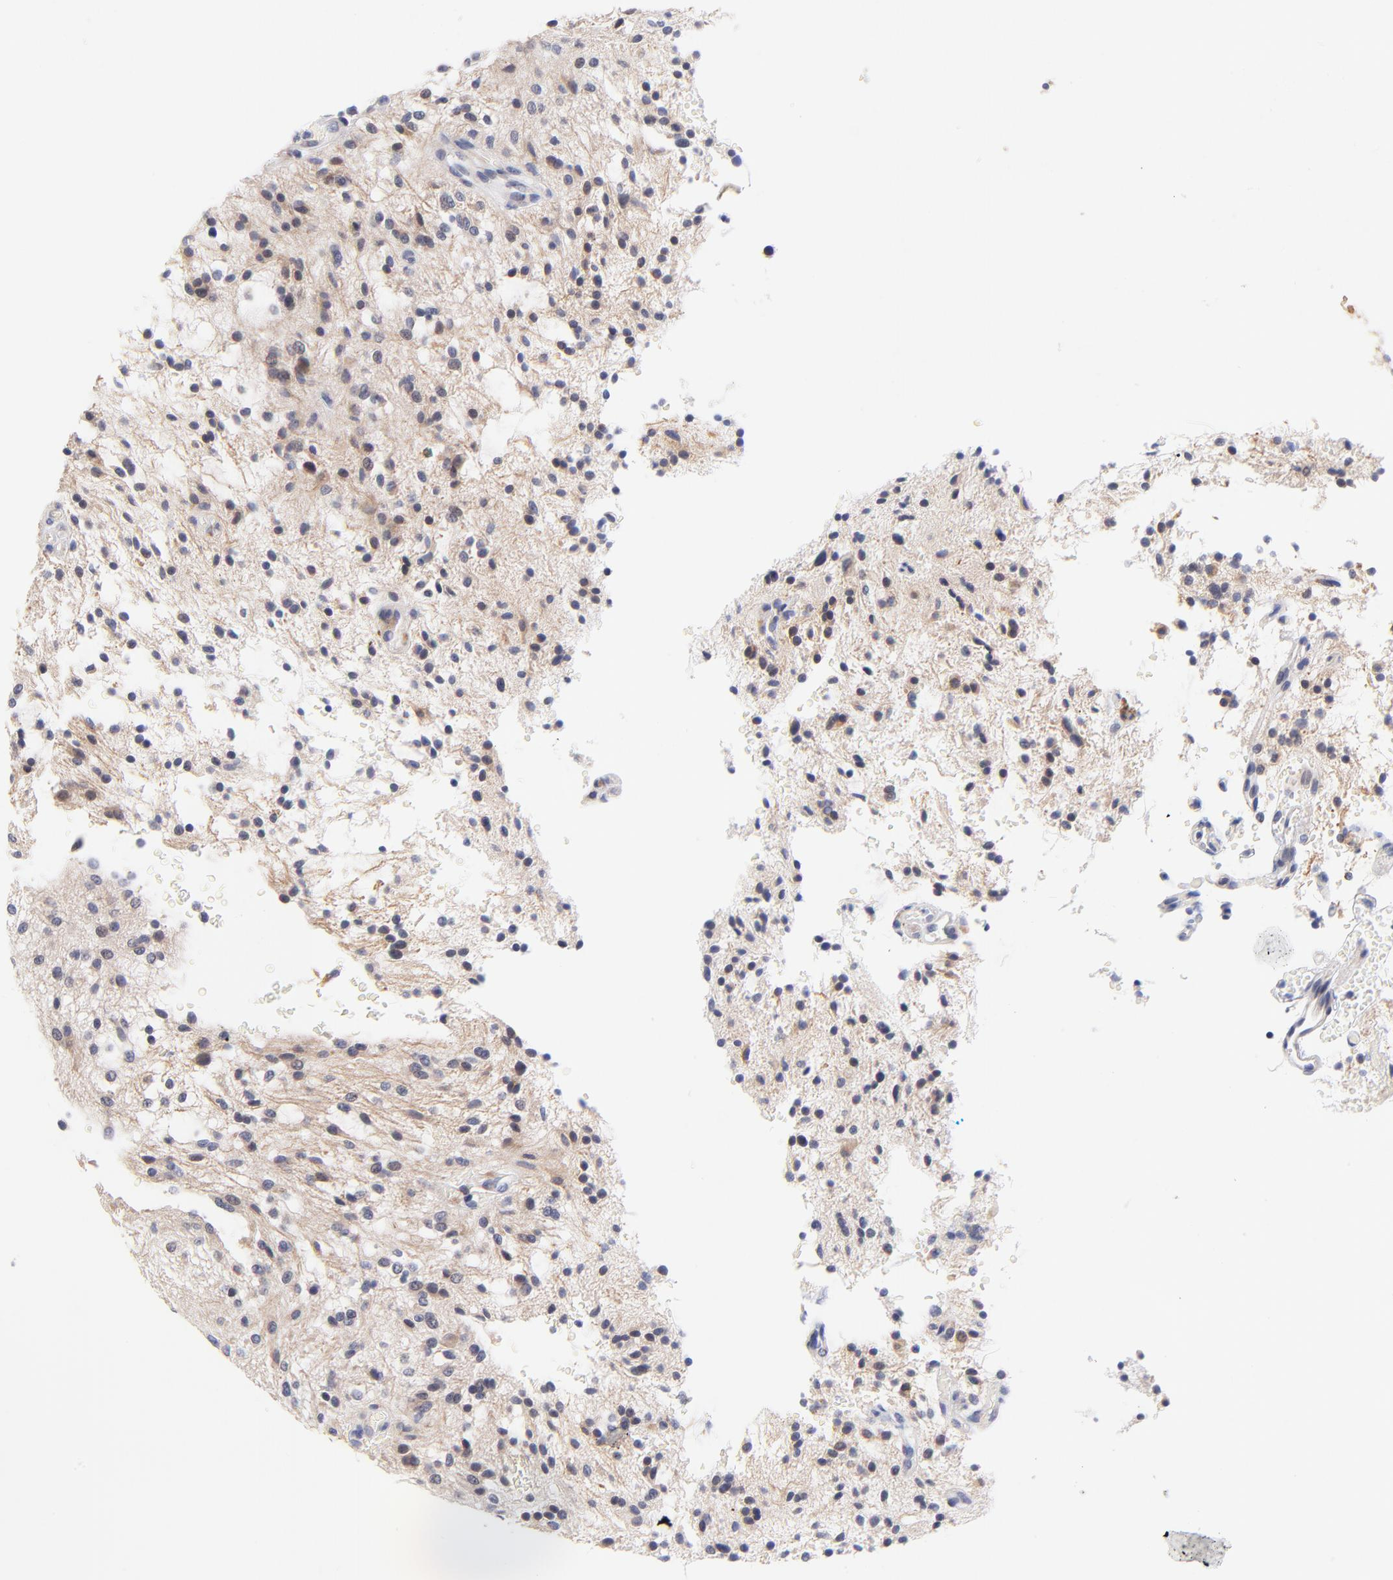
{"staining": {"intensity": "moderate", "quantity": "25%-75%", "location": "cytoplasmic/membranous"}, "tissue": "glioma", "cell_type": "Tumor cells", "image_type": "cancer", "snomed": [{"axis": "morphology", "description": "Glioma, malignant, NOS"}, {"axis": "topography", "description": "Cerebellum"}], "caption": "Immunohistochemistry (IHC) (DAB) staining of human glioma reveals moderate cytoplasmic/membranous protein expression in about 25%-75% of tumor cells.", "gene": "AFF2", "patient": {"sex": "female", "age": 10}}